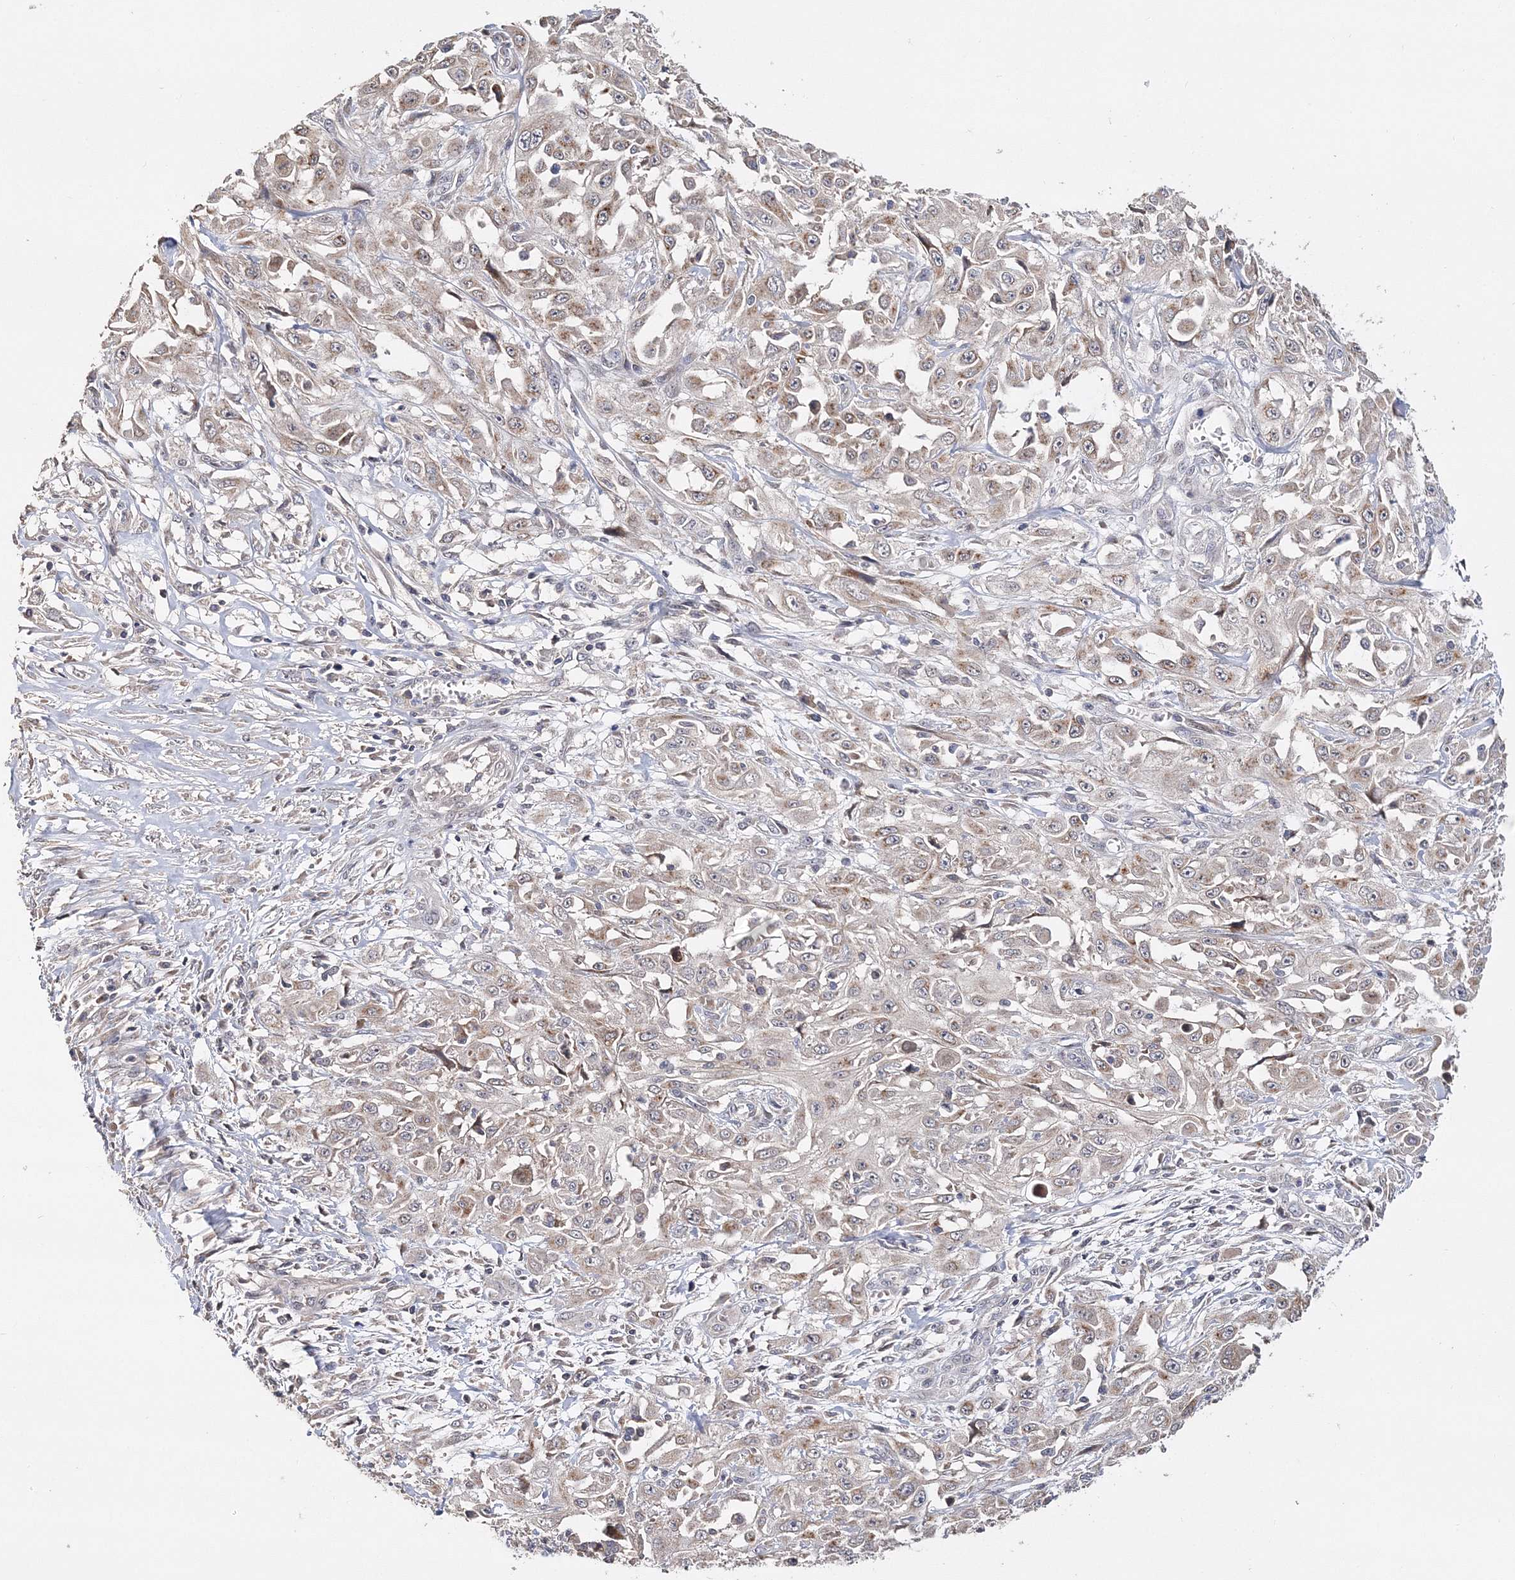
{"staining": {"intensity": "weak", "quantity": "25%-75%", "location": "cytoplasmic/membranous"}, "tissue": "skin cancer", "cell_type": "Tumor cells", "image_type": "cancer", "snomed": [{"axis": "morphology", "description": "Squamous cell carcinoma, NOS"}, {"axis": "morphology", "description": "Squamous cell carcinoma, metastatic, NOS"}, {"axis": "topography", "description": "Skin"}, {"axis": "topography", "description": "Lymph node"}], "caption": "Immunohistochemistry (IHC) micrograph of neoplastic tissue: human skin metastatic squamous cell carcinoma stained using immunohistochemistry (IHC) demonstrates low levels of weak protein expression localized specifically in the cytoplasmic/membranous of tumor cells, appearing as a cytoplasmic/membranous brown color.", "gene": "GJB5", "patient": {"sex": "male", "age": 75}}